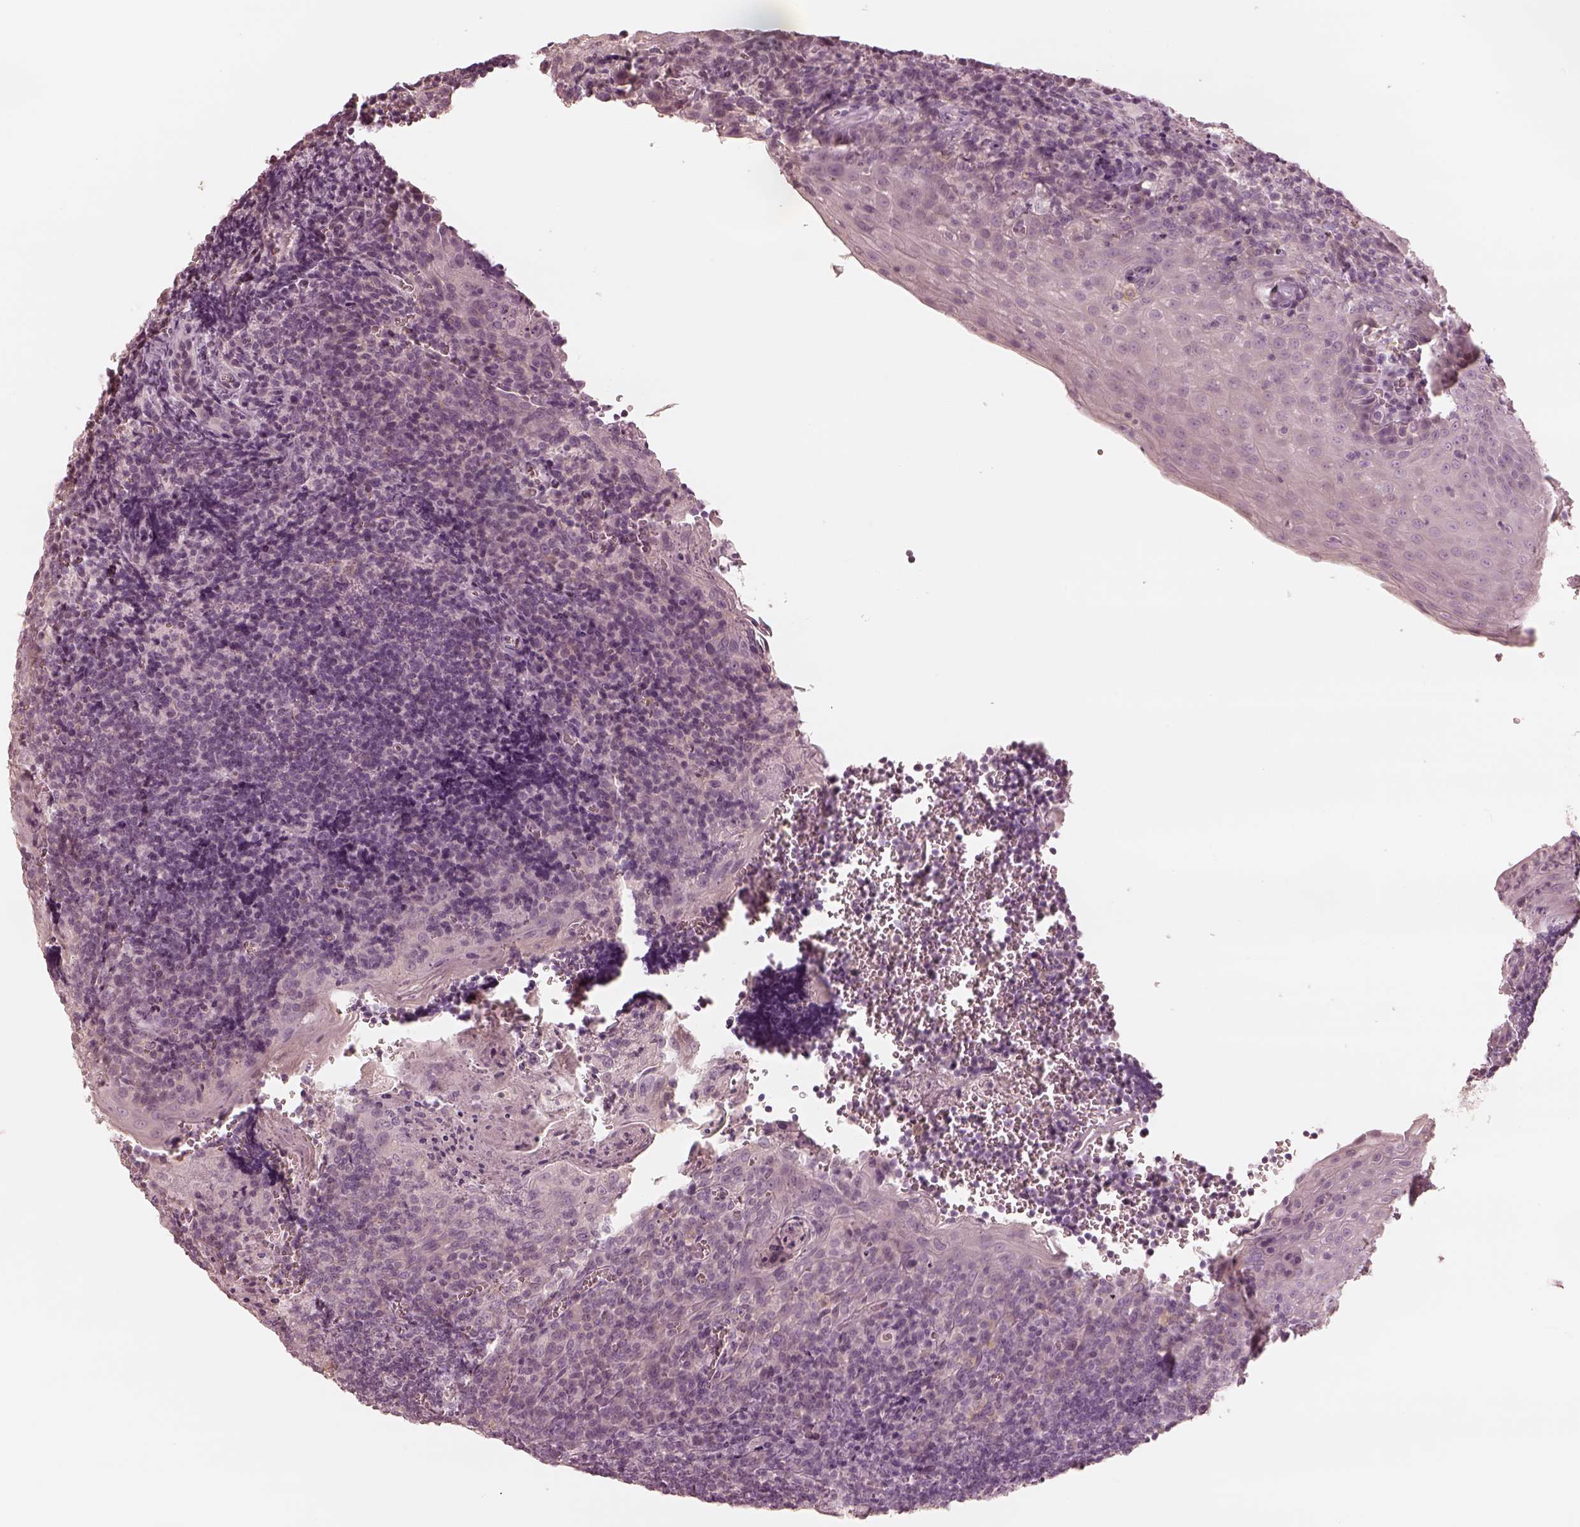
{"staining": {"intensity": "negative", "quantity": "none", "location": "none"}, "tissue": "tonsil", "cell_type": "Germinal center cells", "image_type": "normal", "snomed": [{"axis": "morphology", "description": "Normal tissue, NOS"}, {"axis": "morphology", "description": "Inflammation, NOS"}, {"axis": "topography", "description": "Tonsil"}], "caption": "Human tonsil stained for a protein using IHC displays no staining in germinal center cells.", "gene": "CALR3", "patient": {"sex": "female", "age": 31}}